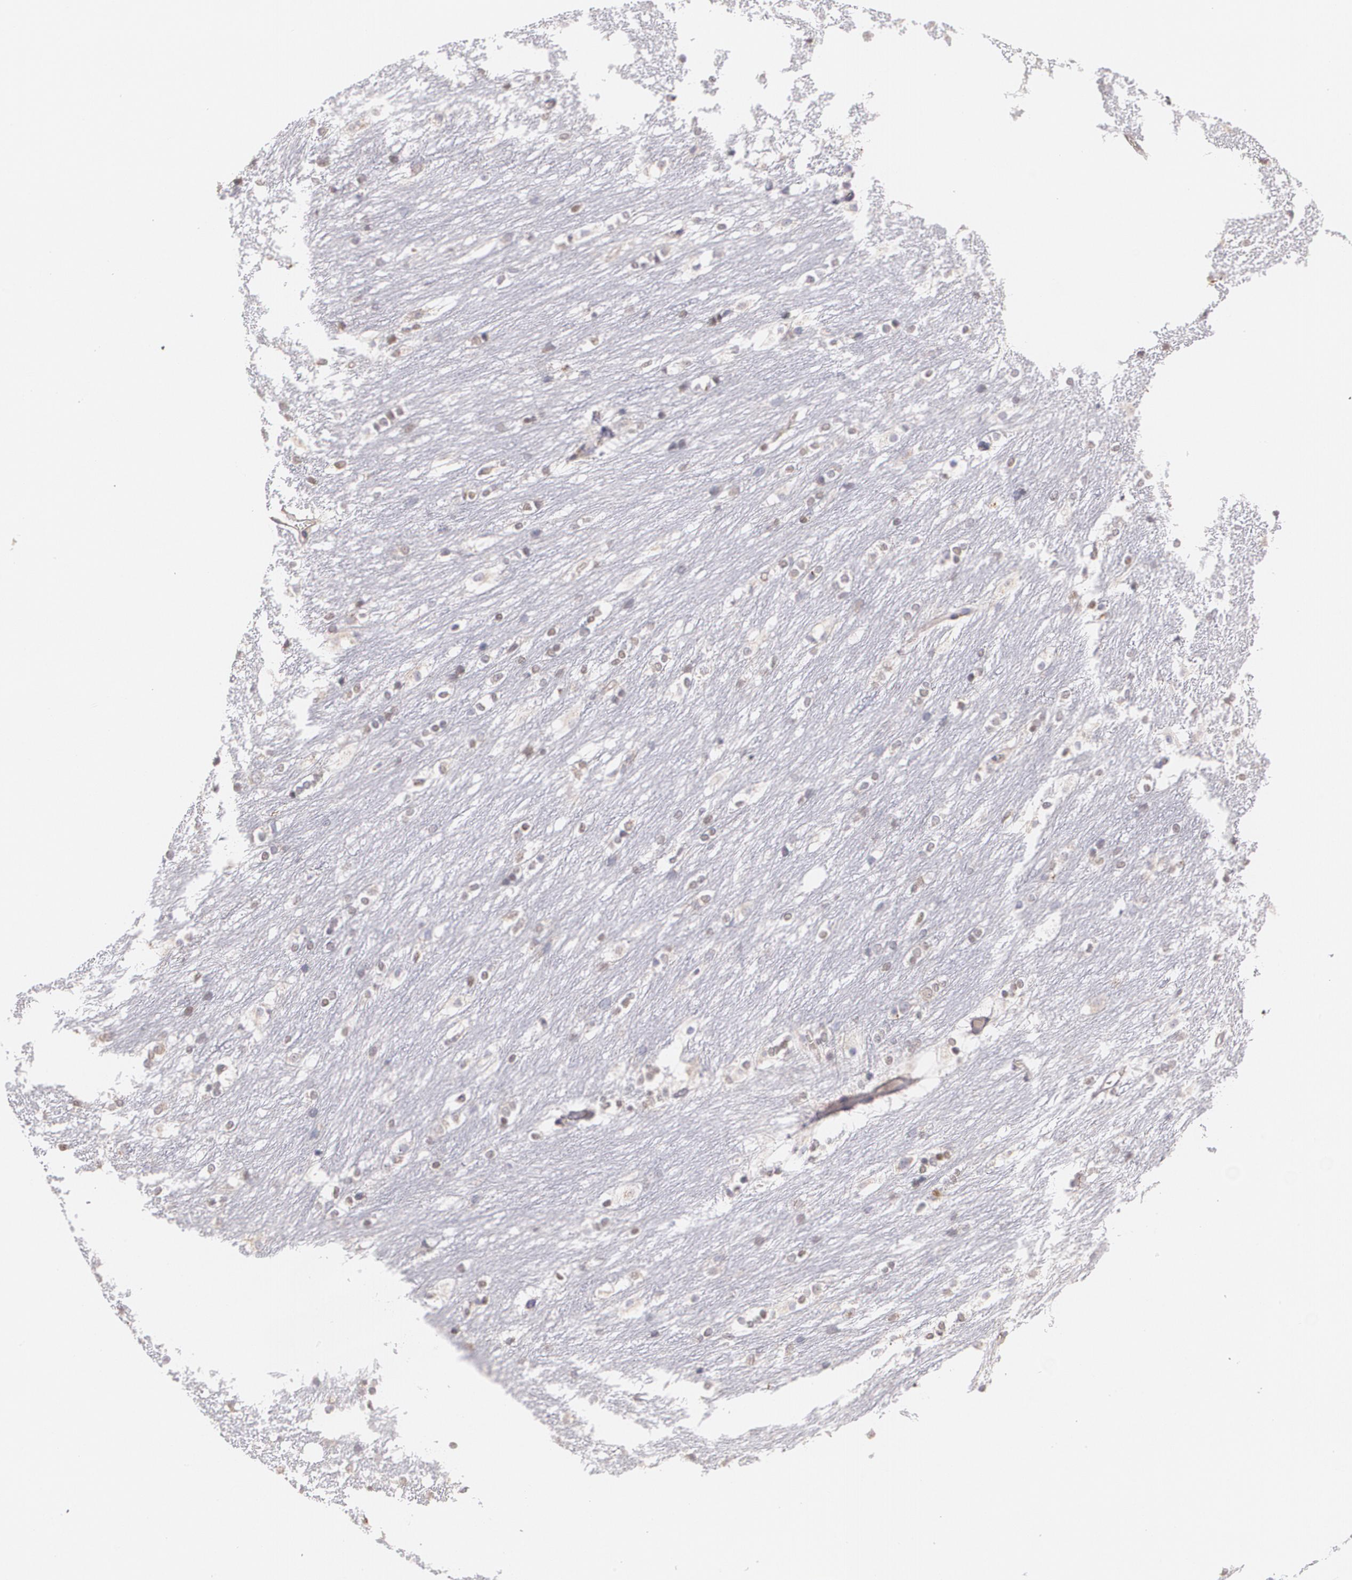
{"staining": {"intensity": "negative", "quantity": "none", "location": "none"}, "tissue": "caudate", "cell_type": "Glial cells", "image_type": "normal", "snomed": [{"axis": "morphology", "description": "Normal tissue, NOS"}, {"axis": "topography", "description": "Lateral ventricle wall"}], "caption": "This is an IHC photomicrograph of benign human caudate. There is no staining in glial cells.", "gene": "ATF3", "patient": {"sex": "female", "age": 19}}